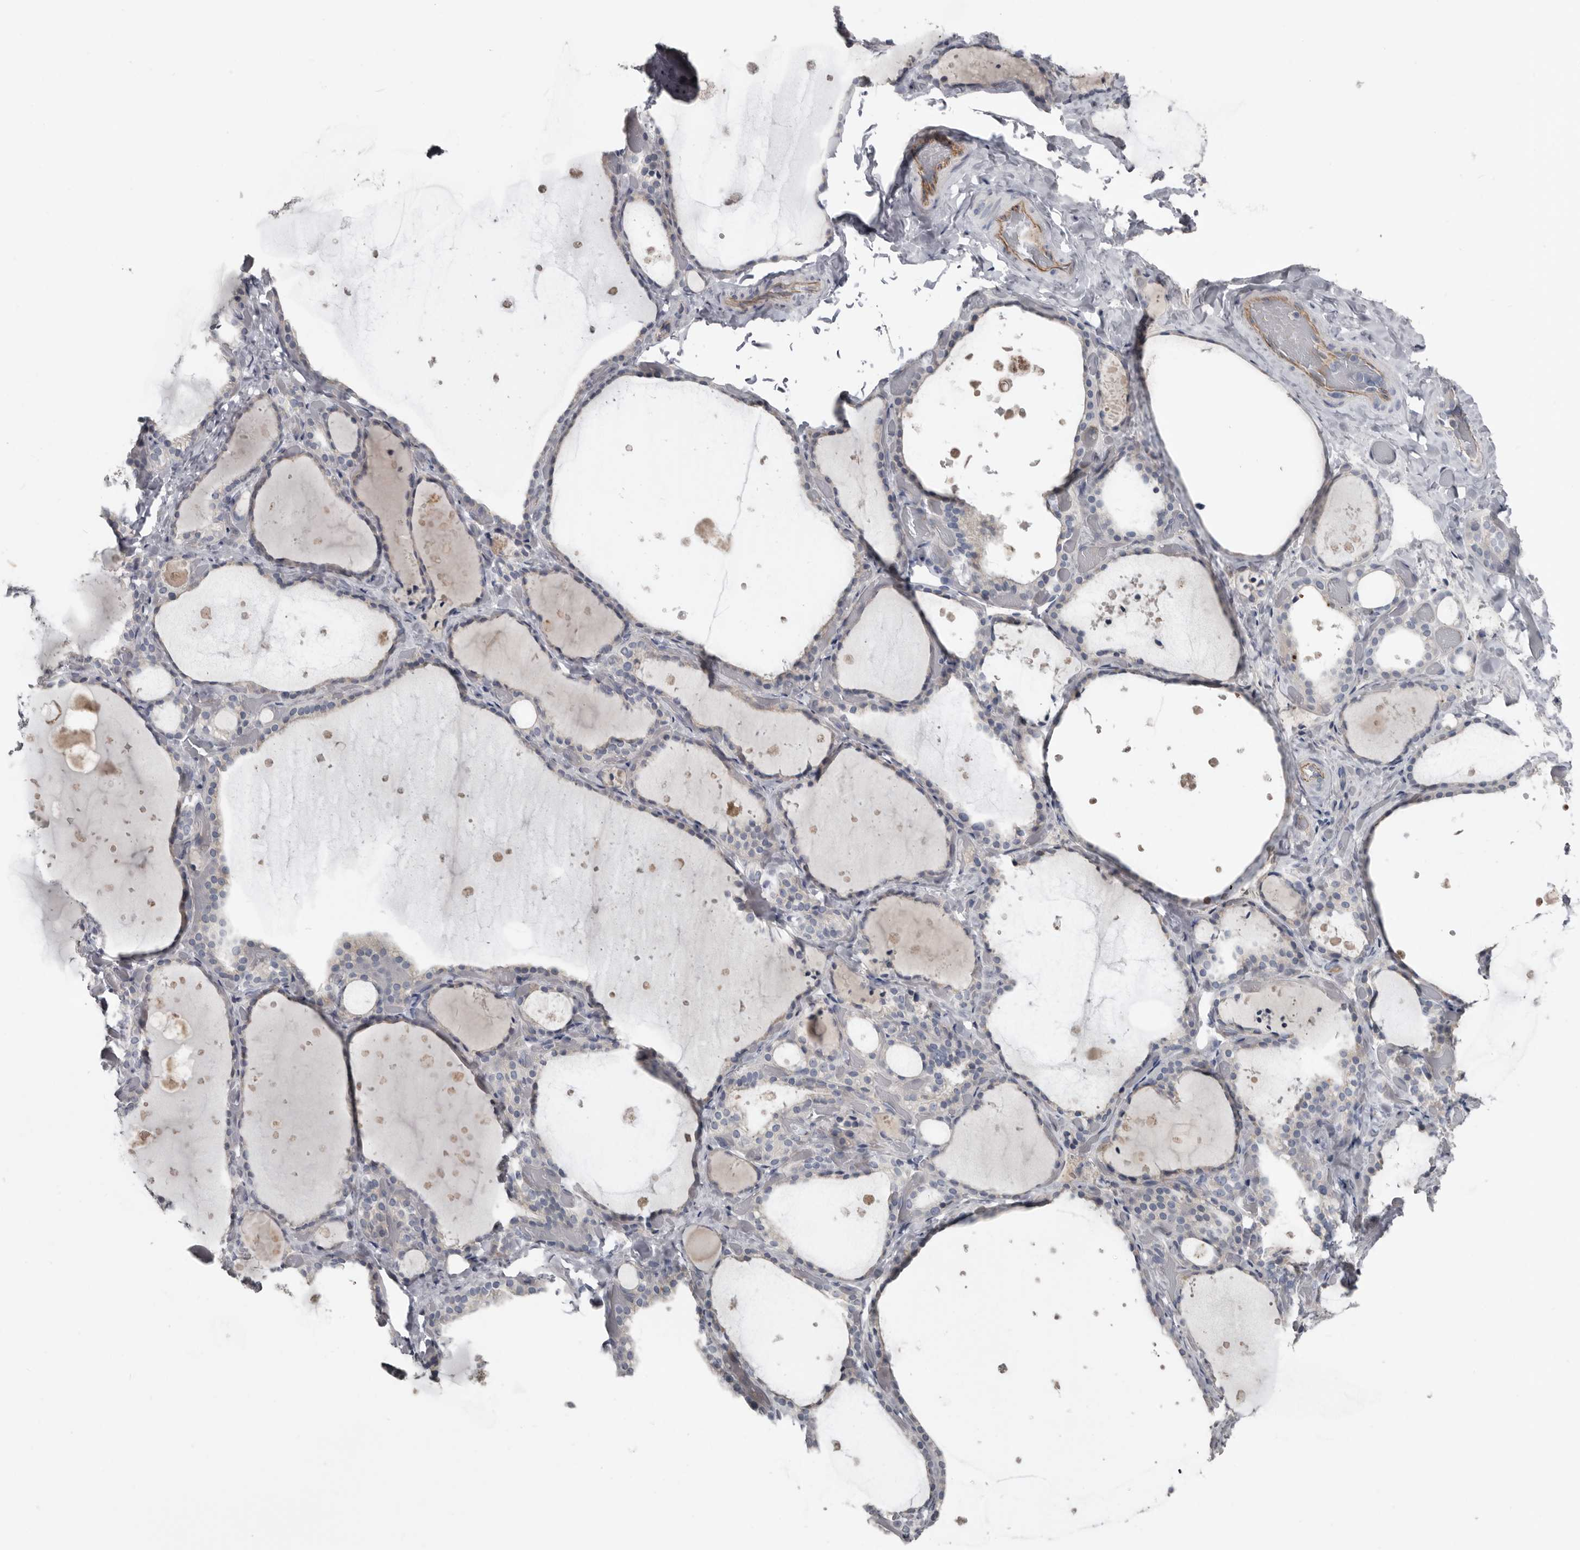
{"staining": {"intensity": "negative", "quantity": "none", "location": "none"}, "tissue": "thyroid gland", "cell_type": "Glandular cells", "image_type": "normal", "snomed": [{"axis": "morphology", "description": "Normal tissue, NOS"}, {"axis": "topography", "description": "Thyroid gland"}], "caption": "High power microscopy micrograph of an immunohistochemistry (IHC) micrograph of unremarkable thyroid gland, revealing no significant expression in glandular cells.", "gene": "ZNF114", "patient": {"sex": "female", "age": 44}}